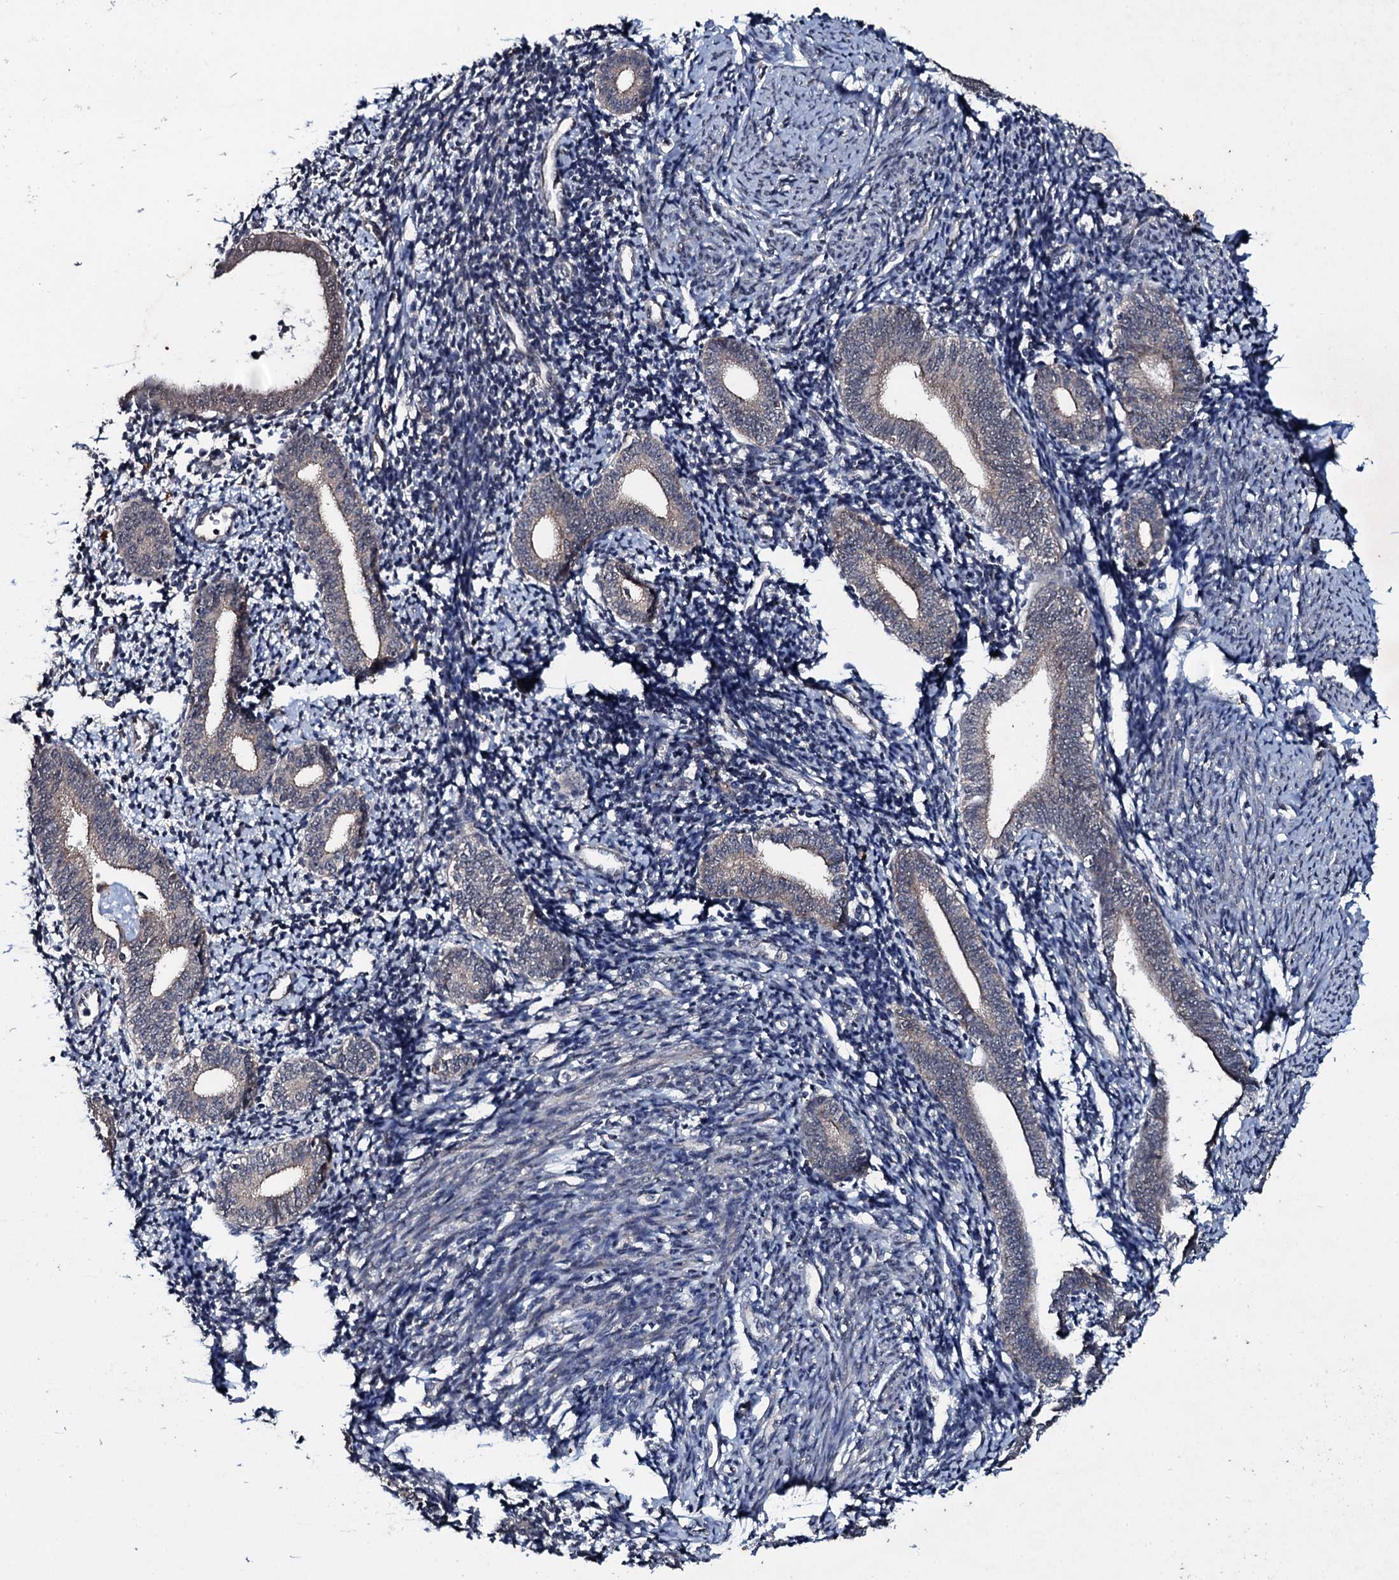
{"staining": {"intensity": "negative", "quantity": "none", "location": "none"}, "tissue": "endometrium", "cell_type": "Cells in endometrial stroma", "image_type": "normal", "snomed": [{"axis": "morphology", "description": "Normal tissue, NOS"}, {"axis": "topography", "description": "Endometrium"}], "caption": "Immunohistochemistry photomicrograph of normal endometrium: human endometrium stained with DAB (3,3'-diaminobenzidine) displays no significant protein positivity in cells in endometrial stroma.", "gene": "MRPS31", "patient": {"sex": "female", "age": 56}}